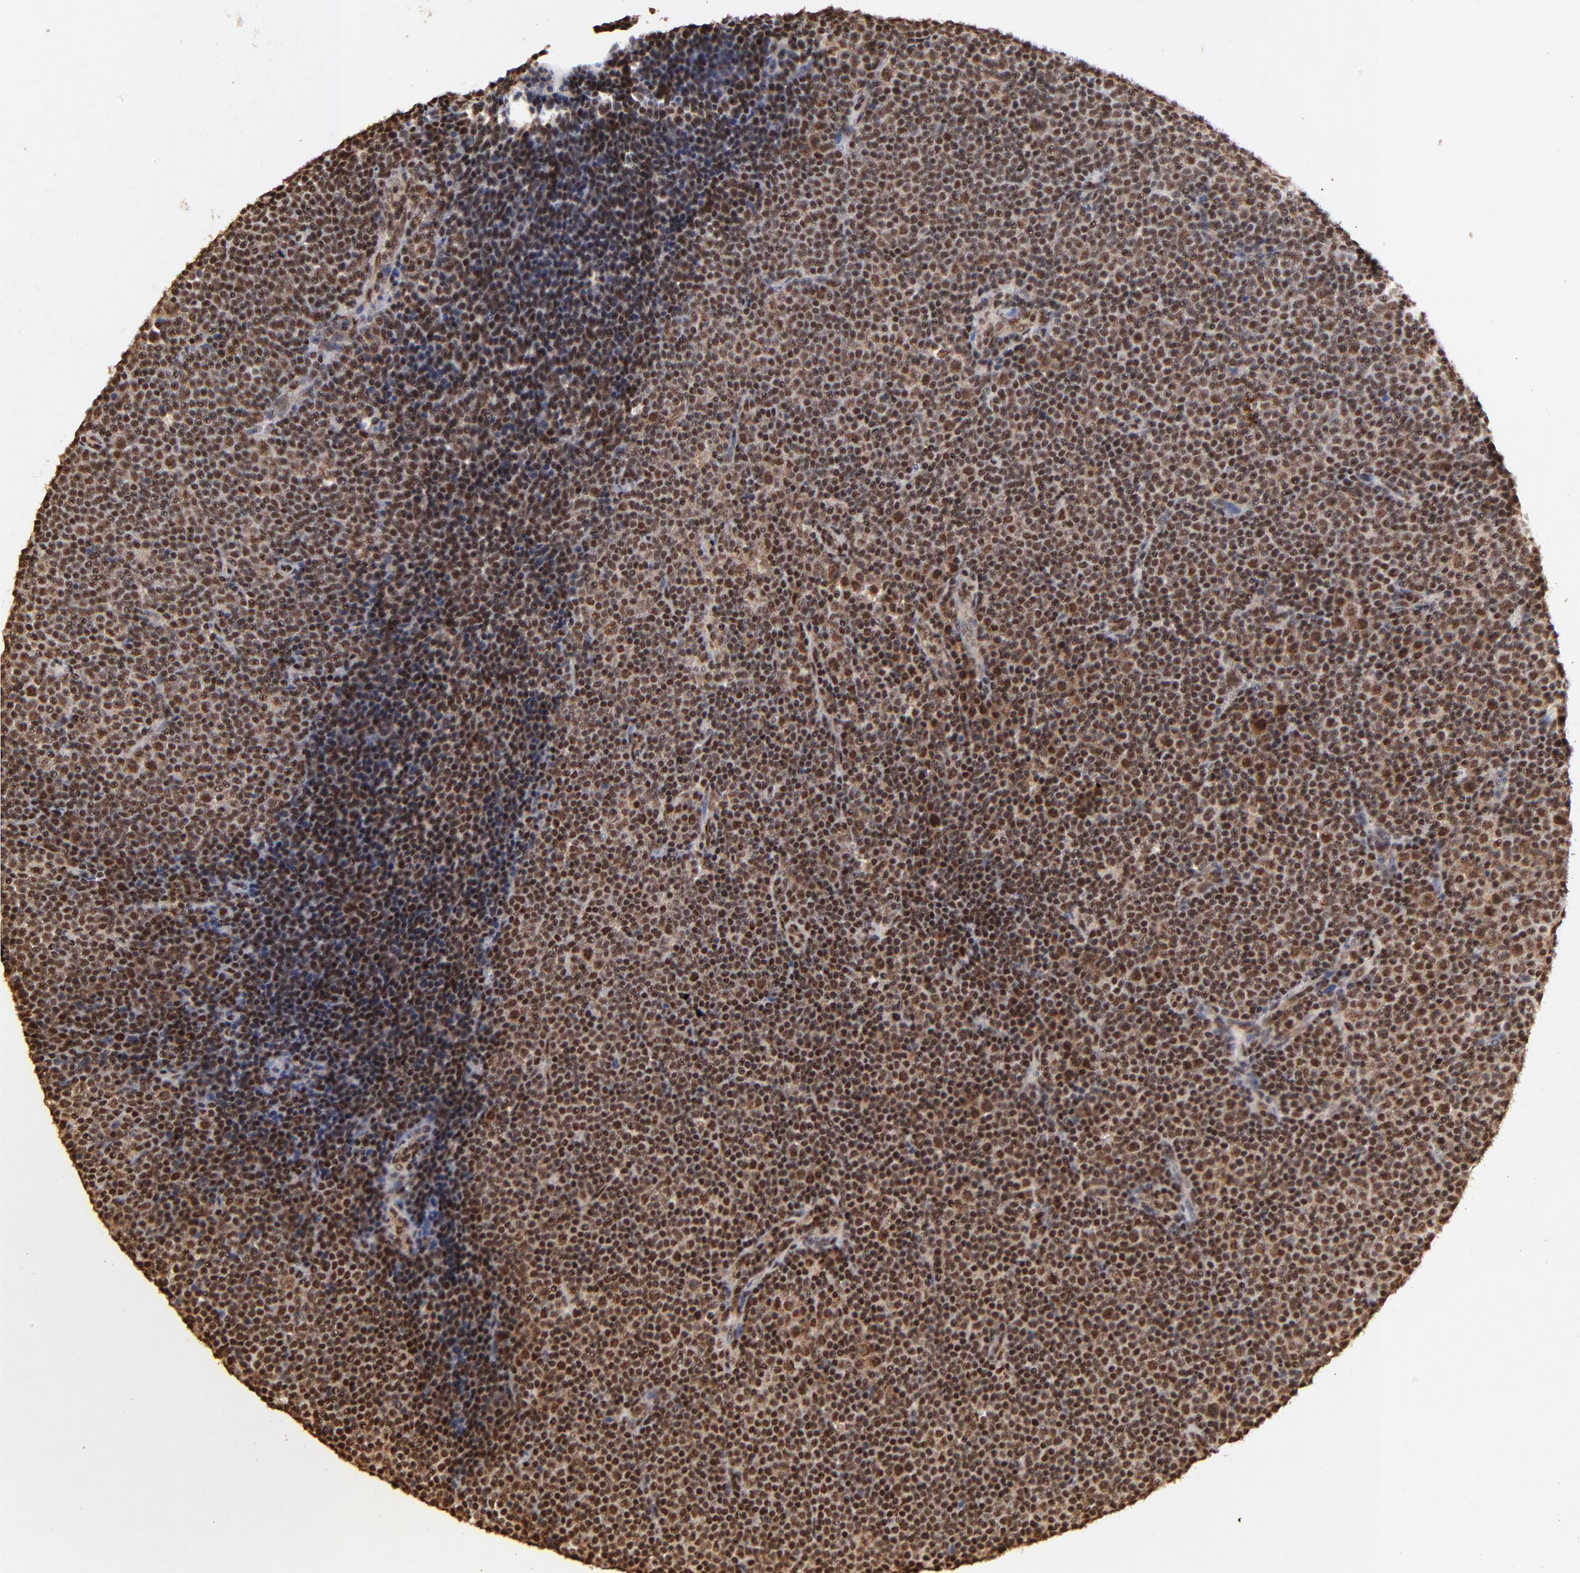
{"staining": {"intensity": "moderate", "quantity": ">75%", "location": "cytoplasmic/membranous,nuclear"}, "tissue": "lymphoma", "cell_type": "Tumor cells", "image_type": "cancer", "snomed": [{"axis": "morphology", "description": "Malignant lymphoma, non-Hodgkin's type, Low grade"}, {"axis": "topography", "description": "Lymph node"}], "caption": "Brown immunohistochemical staining in human lymphoma exhibits moderate cytoplasmic/membranous and nuclear expression in about >75% of tumor cells.", "gene": "MED12", "patient": {"sex": "female", "age": 67}}